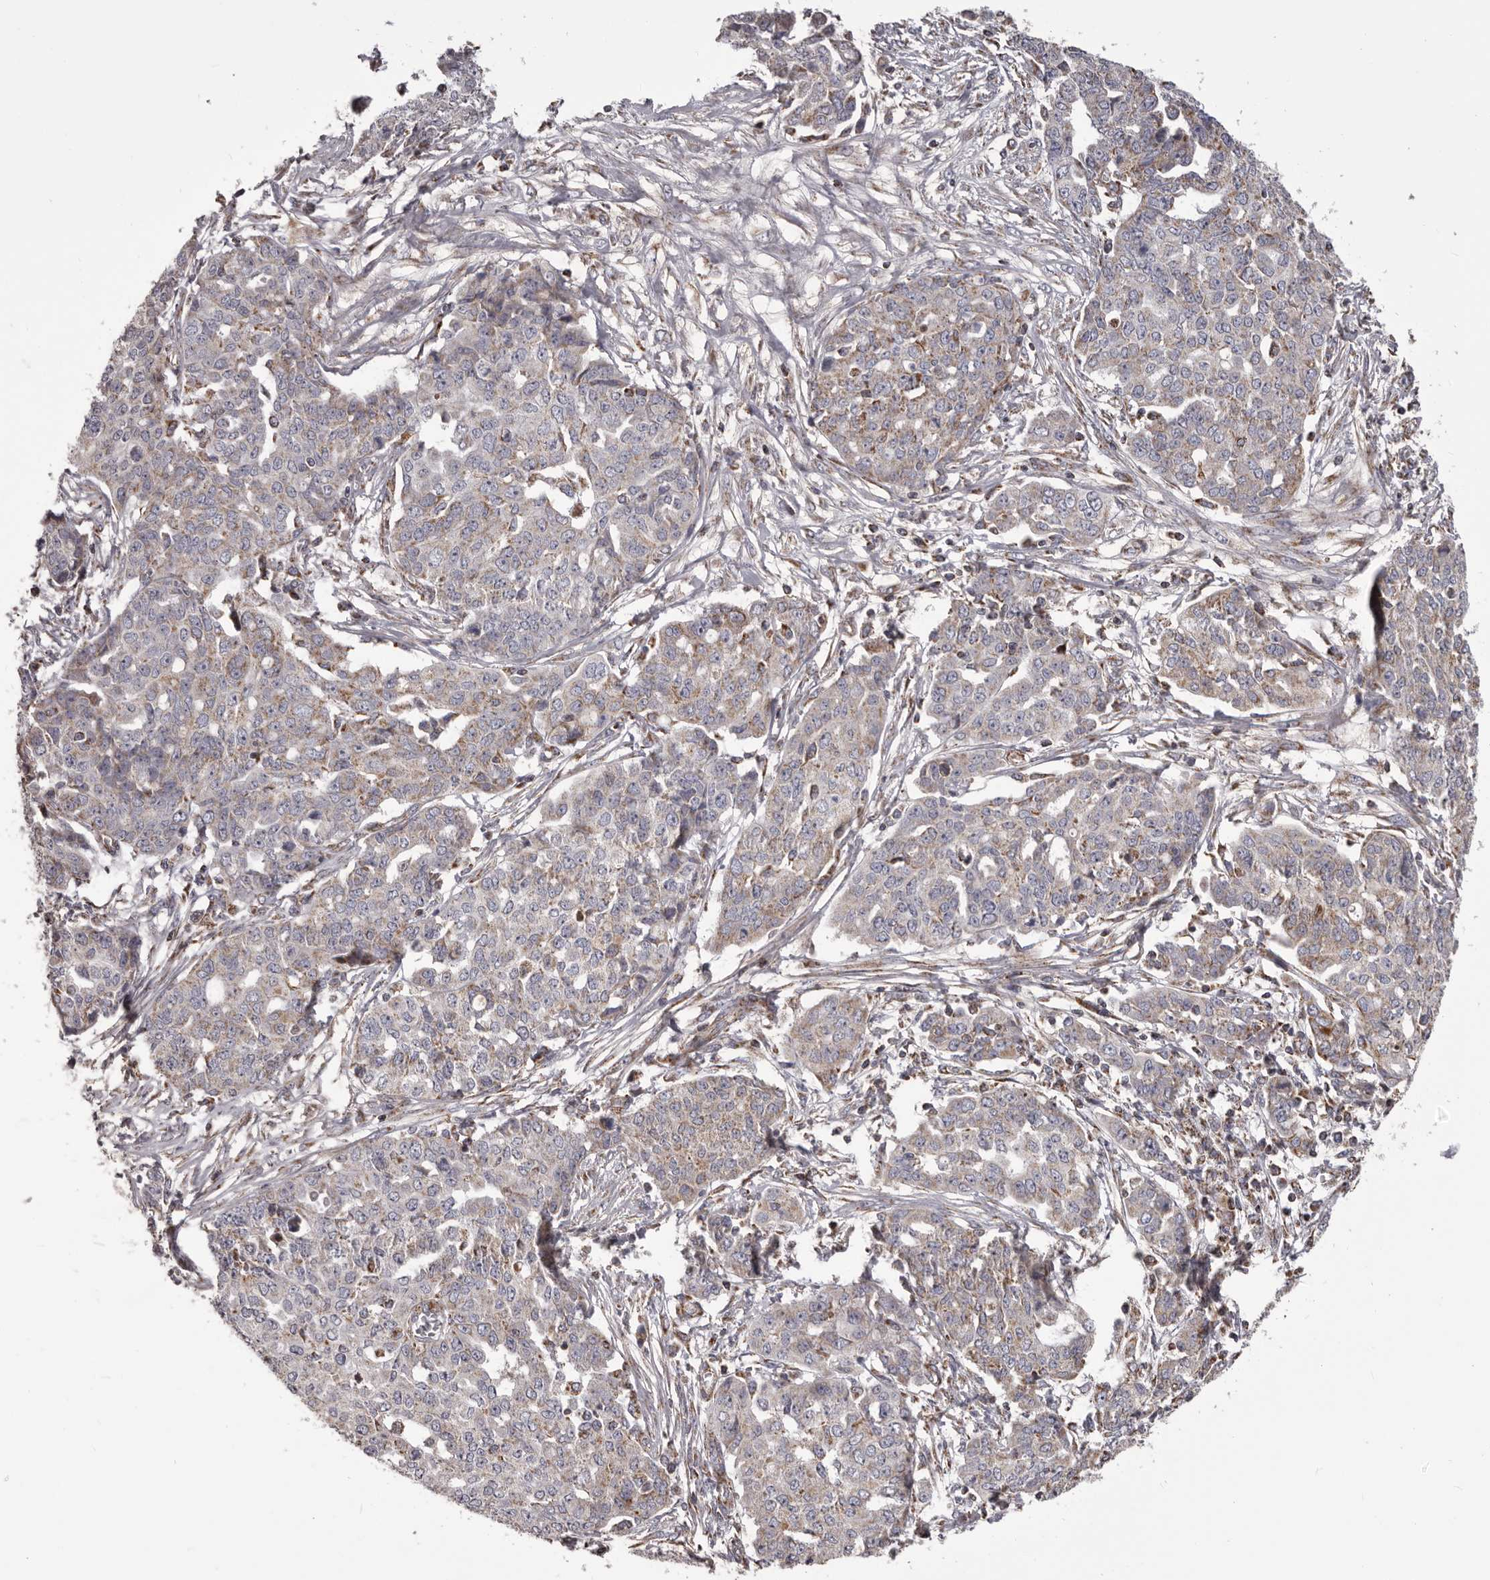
{"staining": {"intensity": "negative", "quantity": "none", "location": "none"}, "tissue": "ovarian cancer", "cell_type": "Tumor cells", "image_type": "cancer", "snomed": [{"axis": "morphology", "description": "Cystadenocarcinoma, serous, NOS"}, {"axis": "topography", "description": "Soft tissue"}, {"axis": "topography", "description": "Ovary"}], "caption": "IHC photomicrograph of neoplastic tissue: human serous cystadenocarcinoma (ovarian) stained with DAB (3,3'-diaminobenzidine) demonstrates no significant protein positivity in tumor cells. The staining is performed using DAB (3,3'-diaminobenzidine) brown chromogen with nuclei counter-stained in using hematoxylin.", "gene": "CHRM2", "patient": {"sex": "female", "age": 57}}